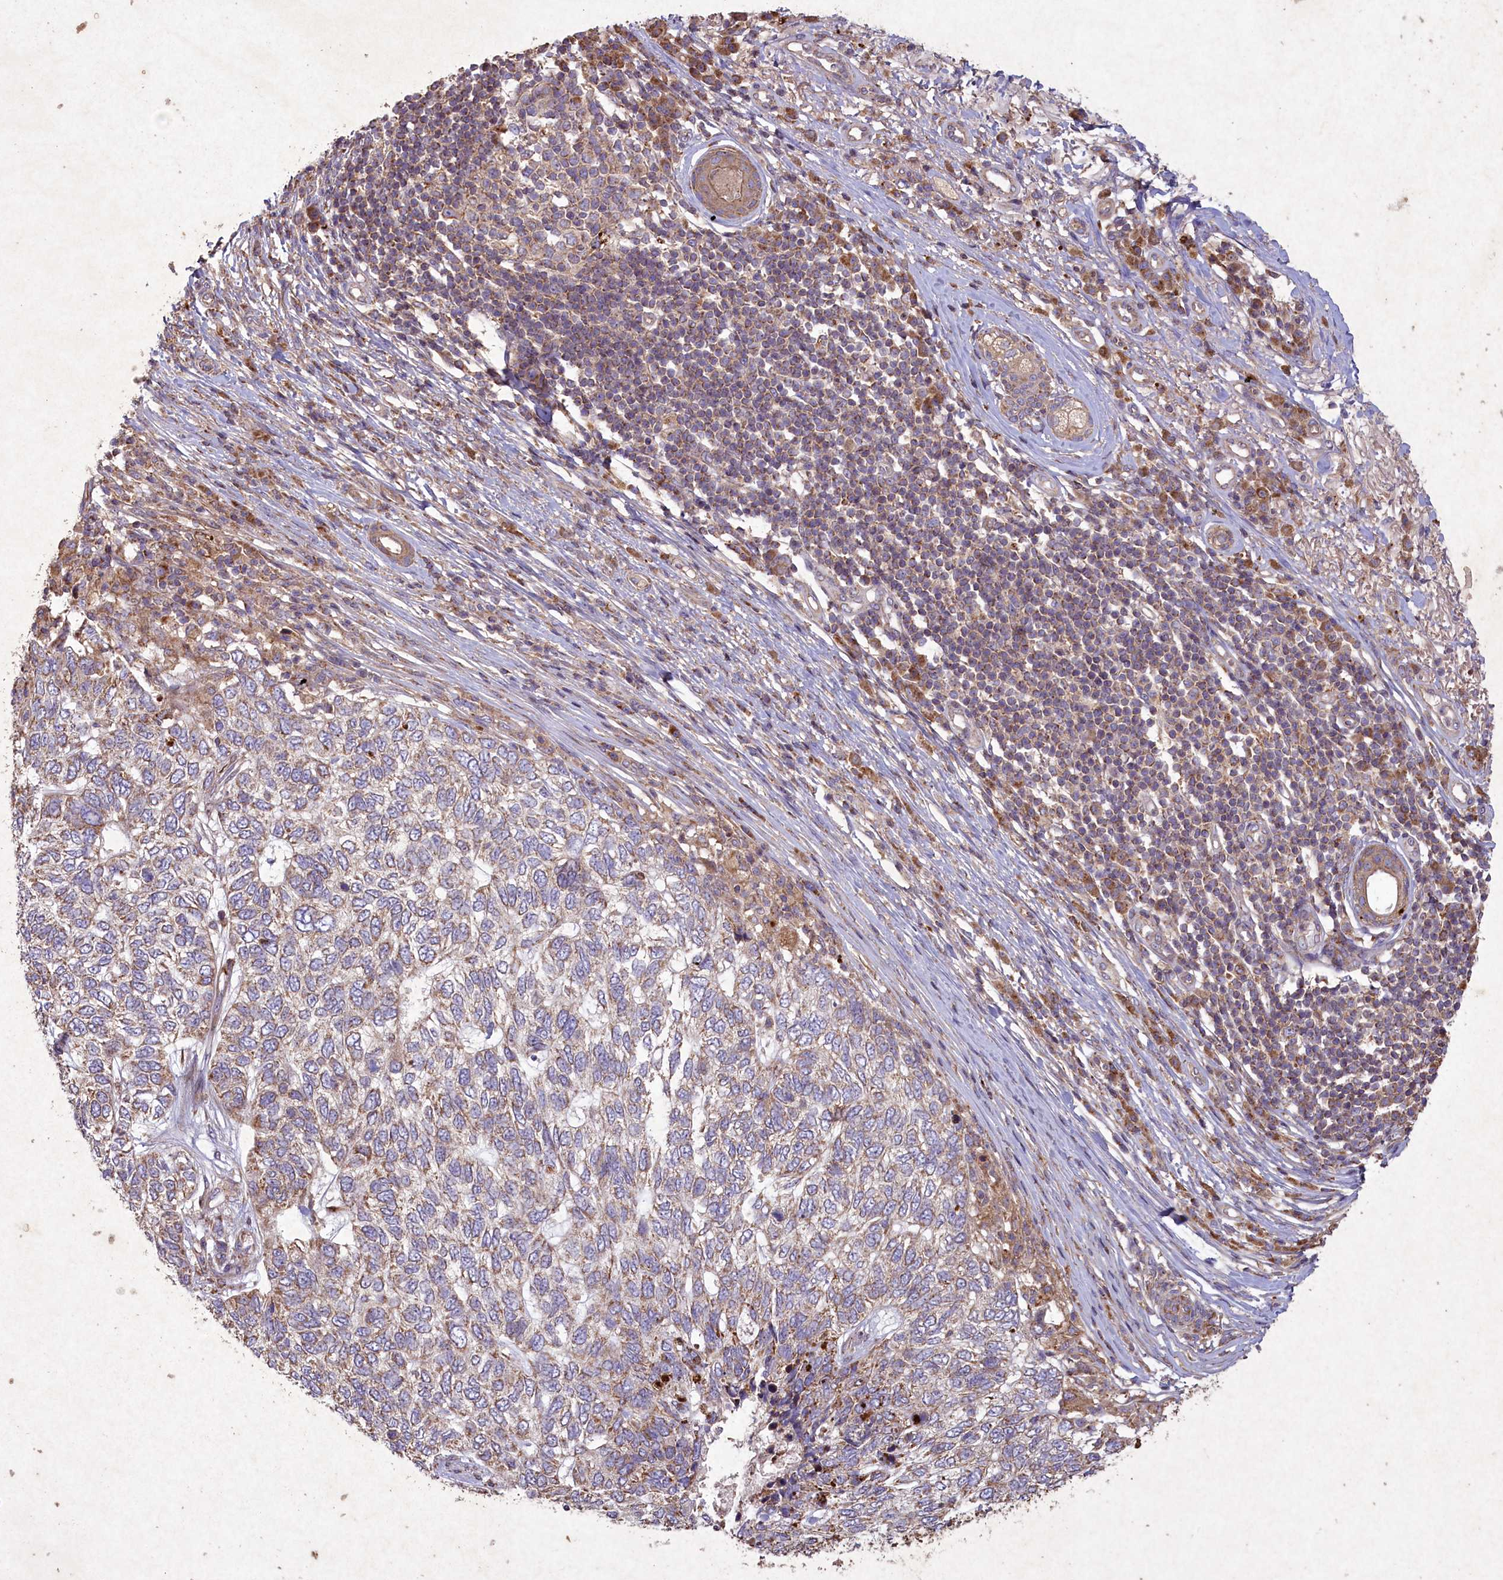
{"staining": {"intensity": "moderate", "quantity": "<25%", "location": "cytoplasmic/membranous"}, "tissue": "skin cancer", "cell_type": "Tumor cells", "image_type": "cancer", "snomed": [{"axis": "morphology", "description": "Basal cell carcinoma"}, {"axis": "topography", "description": "Skin"}], "caption": "Skin basal cell carcinoma was stained to show a protein in brown. There is low levels of moderate cytoplasmic/membranous positivity in about <25% of tumor cells. The protein is shown in brown color, while the nuclei are stained blue.", "gene": "CIAO2B", "patient": {"sex": "female", "age": 65}}